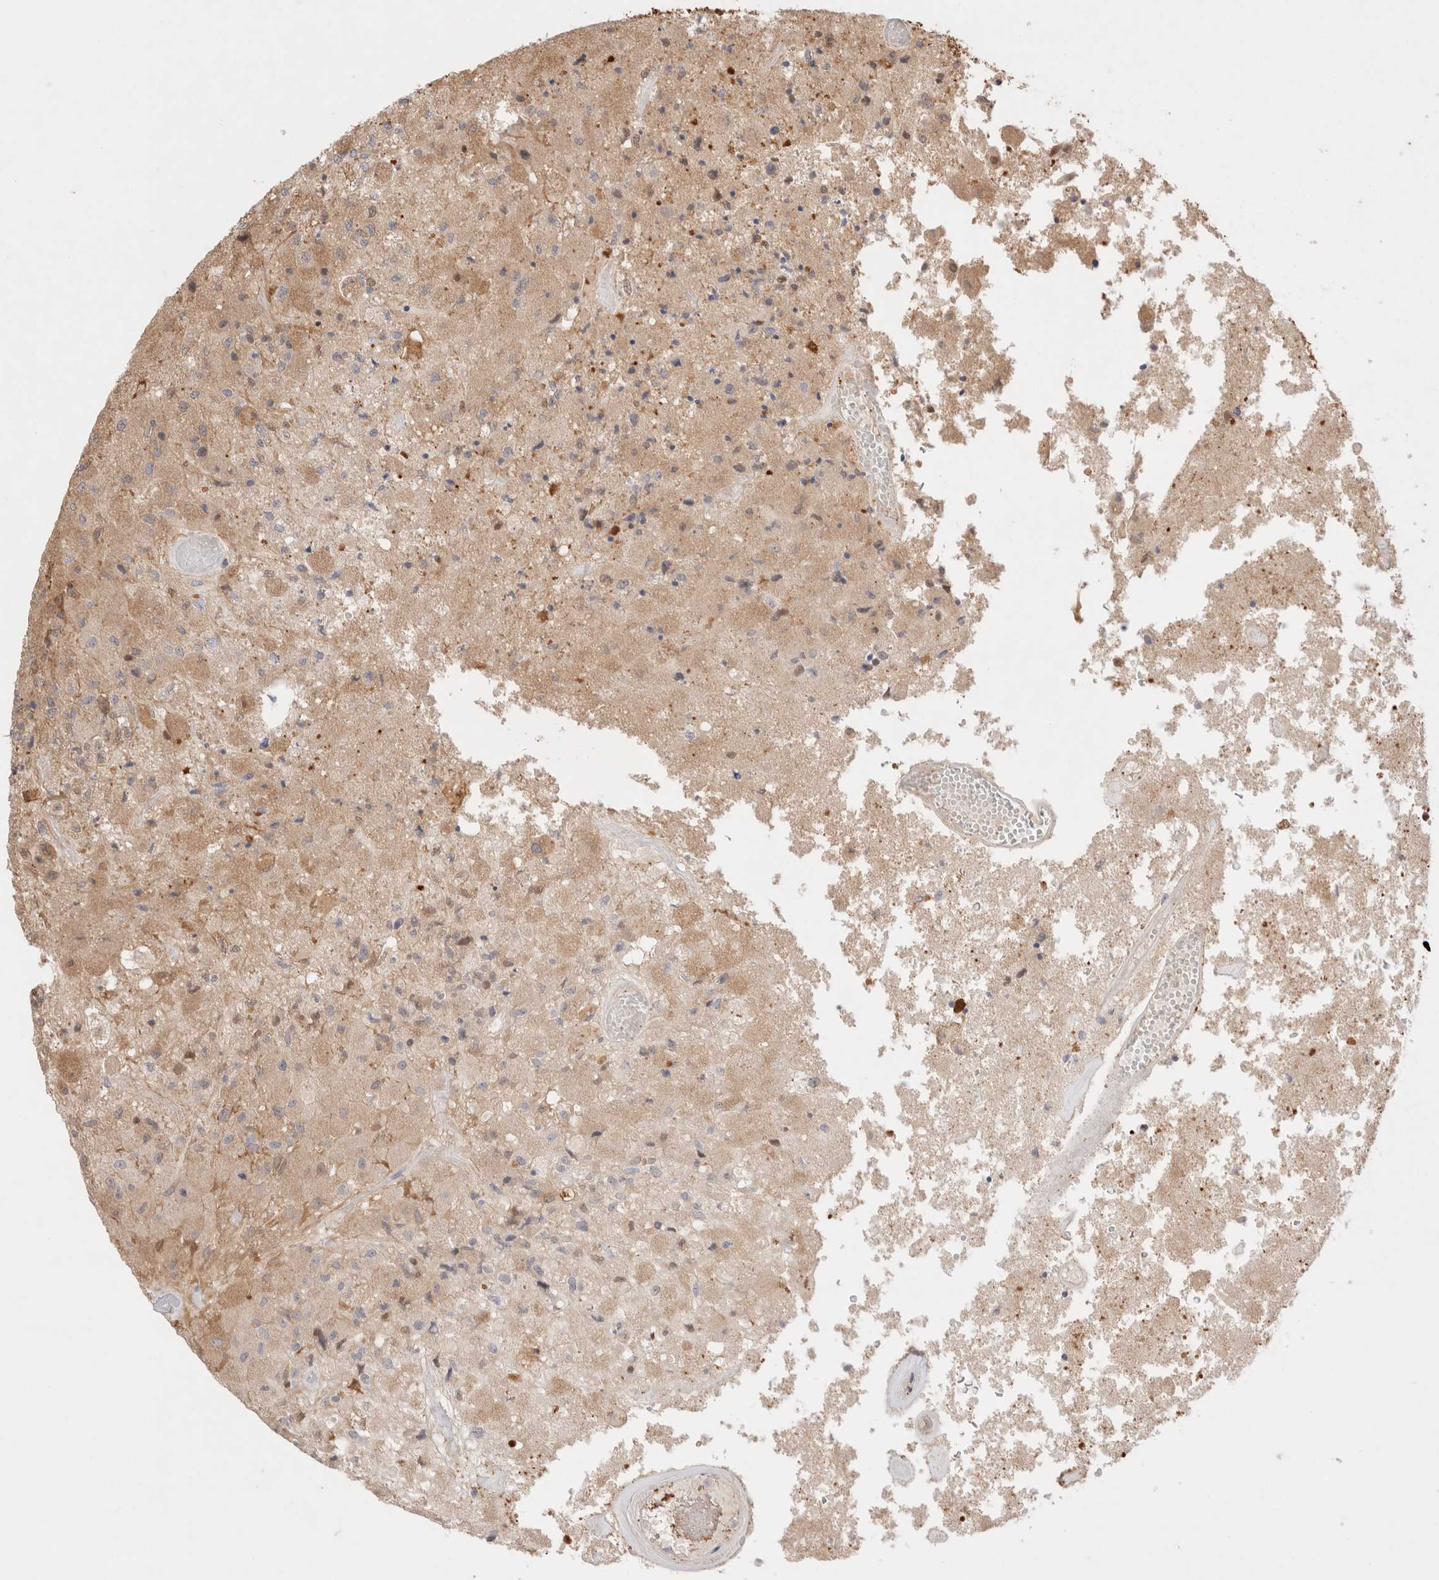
{"staining": {"intensity": "moderate", "quantity": "25%-75%", "location": "cytoplasmic/membranous,nuclear"}, "tissue": "glioma", "cell_type": "Tumor cells", "image_type": "cancer", "snomed": [{"axis": "morphology", "description": "Normal tissue, NOS"}, {"axis": "morphology", "description": "Glioma, malignant, High grade"}, {"axis": "topography", "description": "Cerebral cortex"}], "caption": "Tumor cells reveal medium levels of moderate cytoplasmic/membranous and nuclear positivity in approximately 25%-75% of cells in malignant glioma (high-grade).", "gene": "STARD10", "patient": {"sex": "male", "age": 77}}